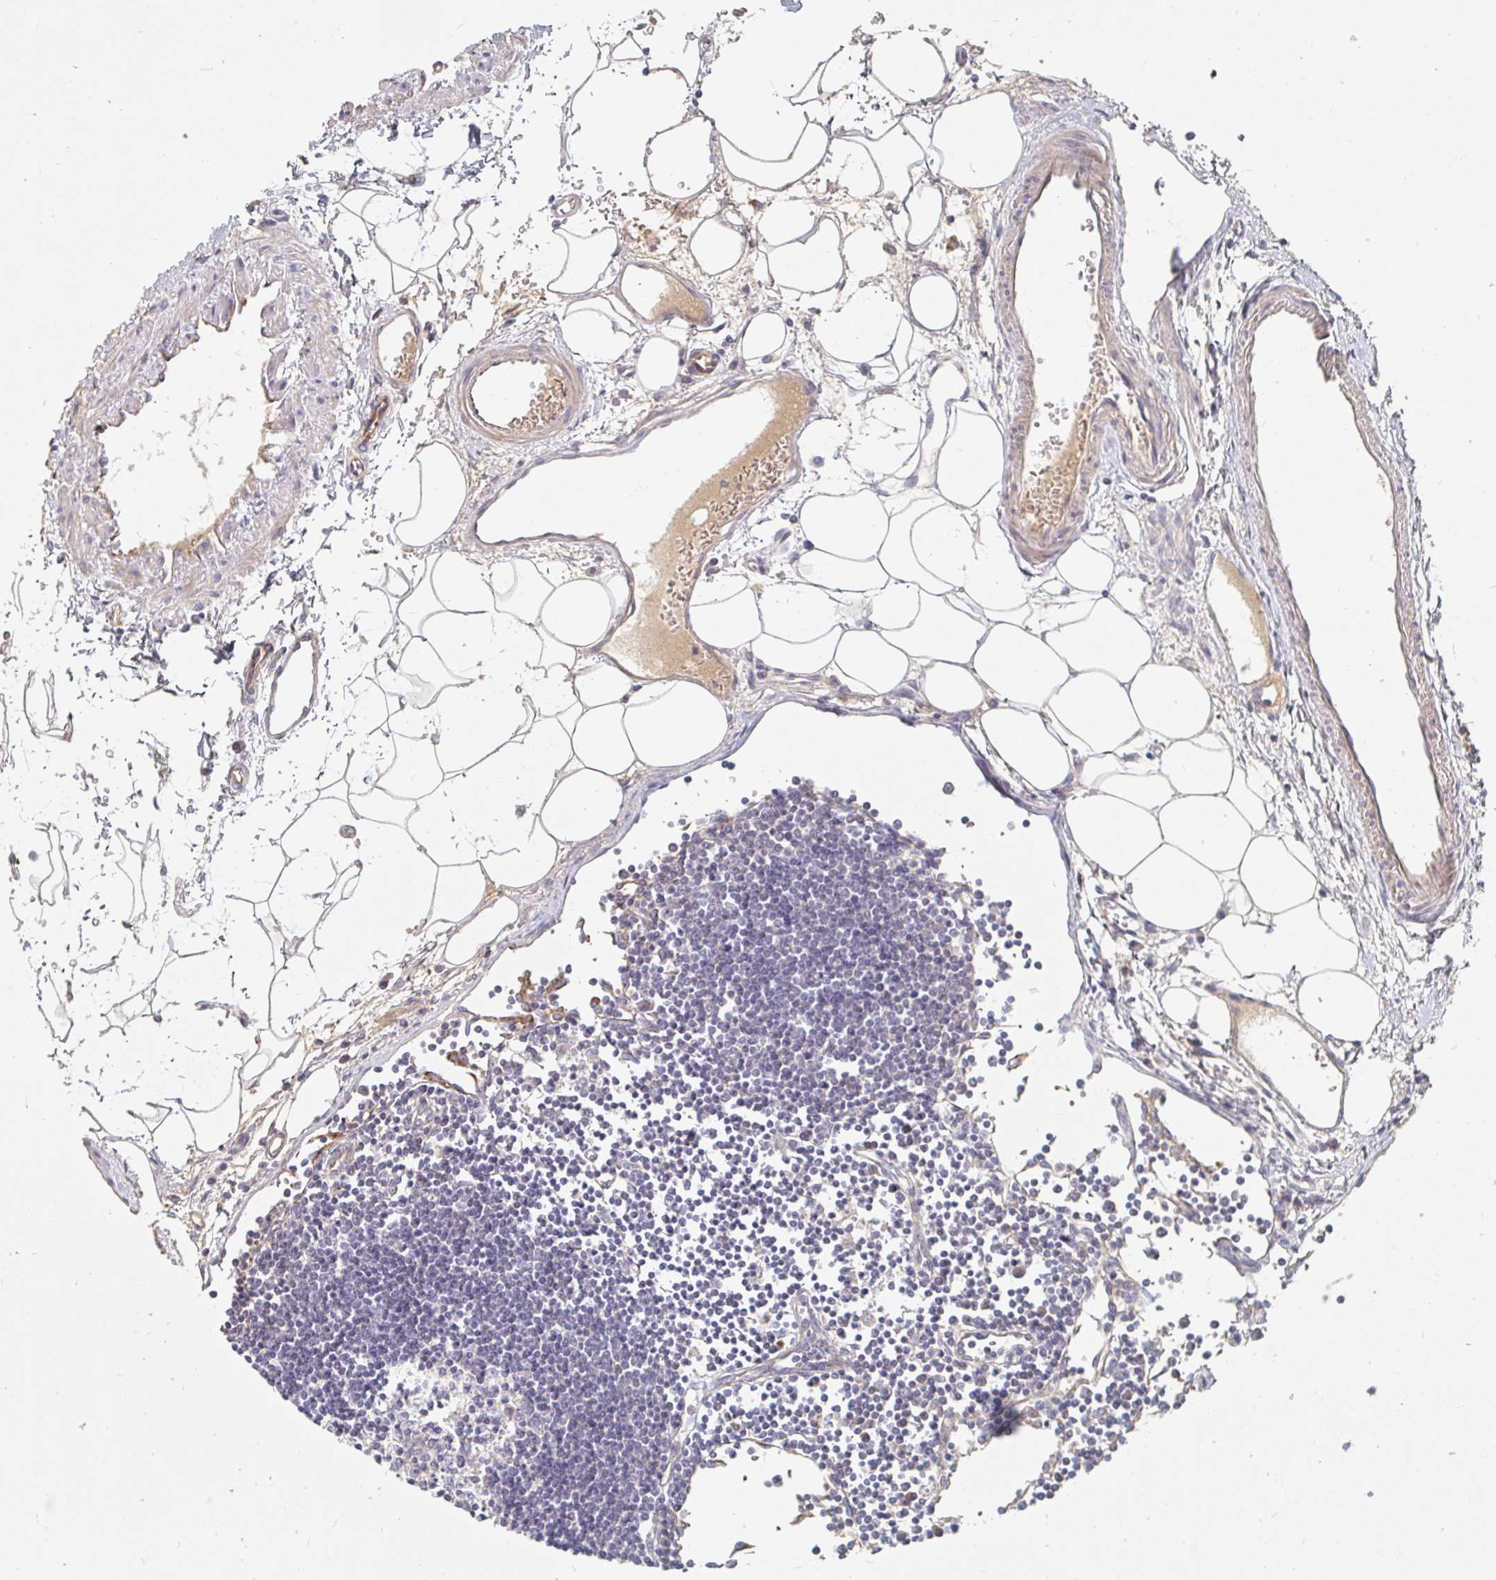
{"staining": {"intensity": "negative", "quantity": "none", "location": "none"}, "tissue": "lymph node", "cell_type": "Germinal center cells", "image_type": "normal", "snomed": [{"axis": "morphology", "description": "Normal tissue, NOS"}, {"axis": "topography", "description": "Lymph node"}], "caption": "Immunohistochemistry (IHC) of benign human lymph node demonstrates no staining in germinal center cells.", "gene": "NME9", "patient": {"sex": "female", "age": 65}}